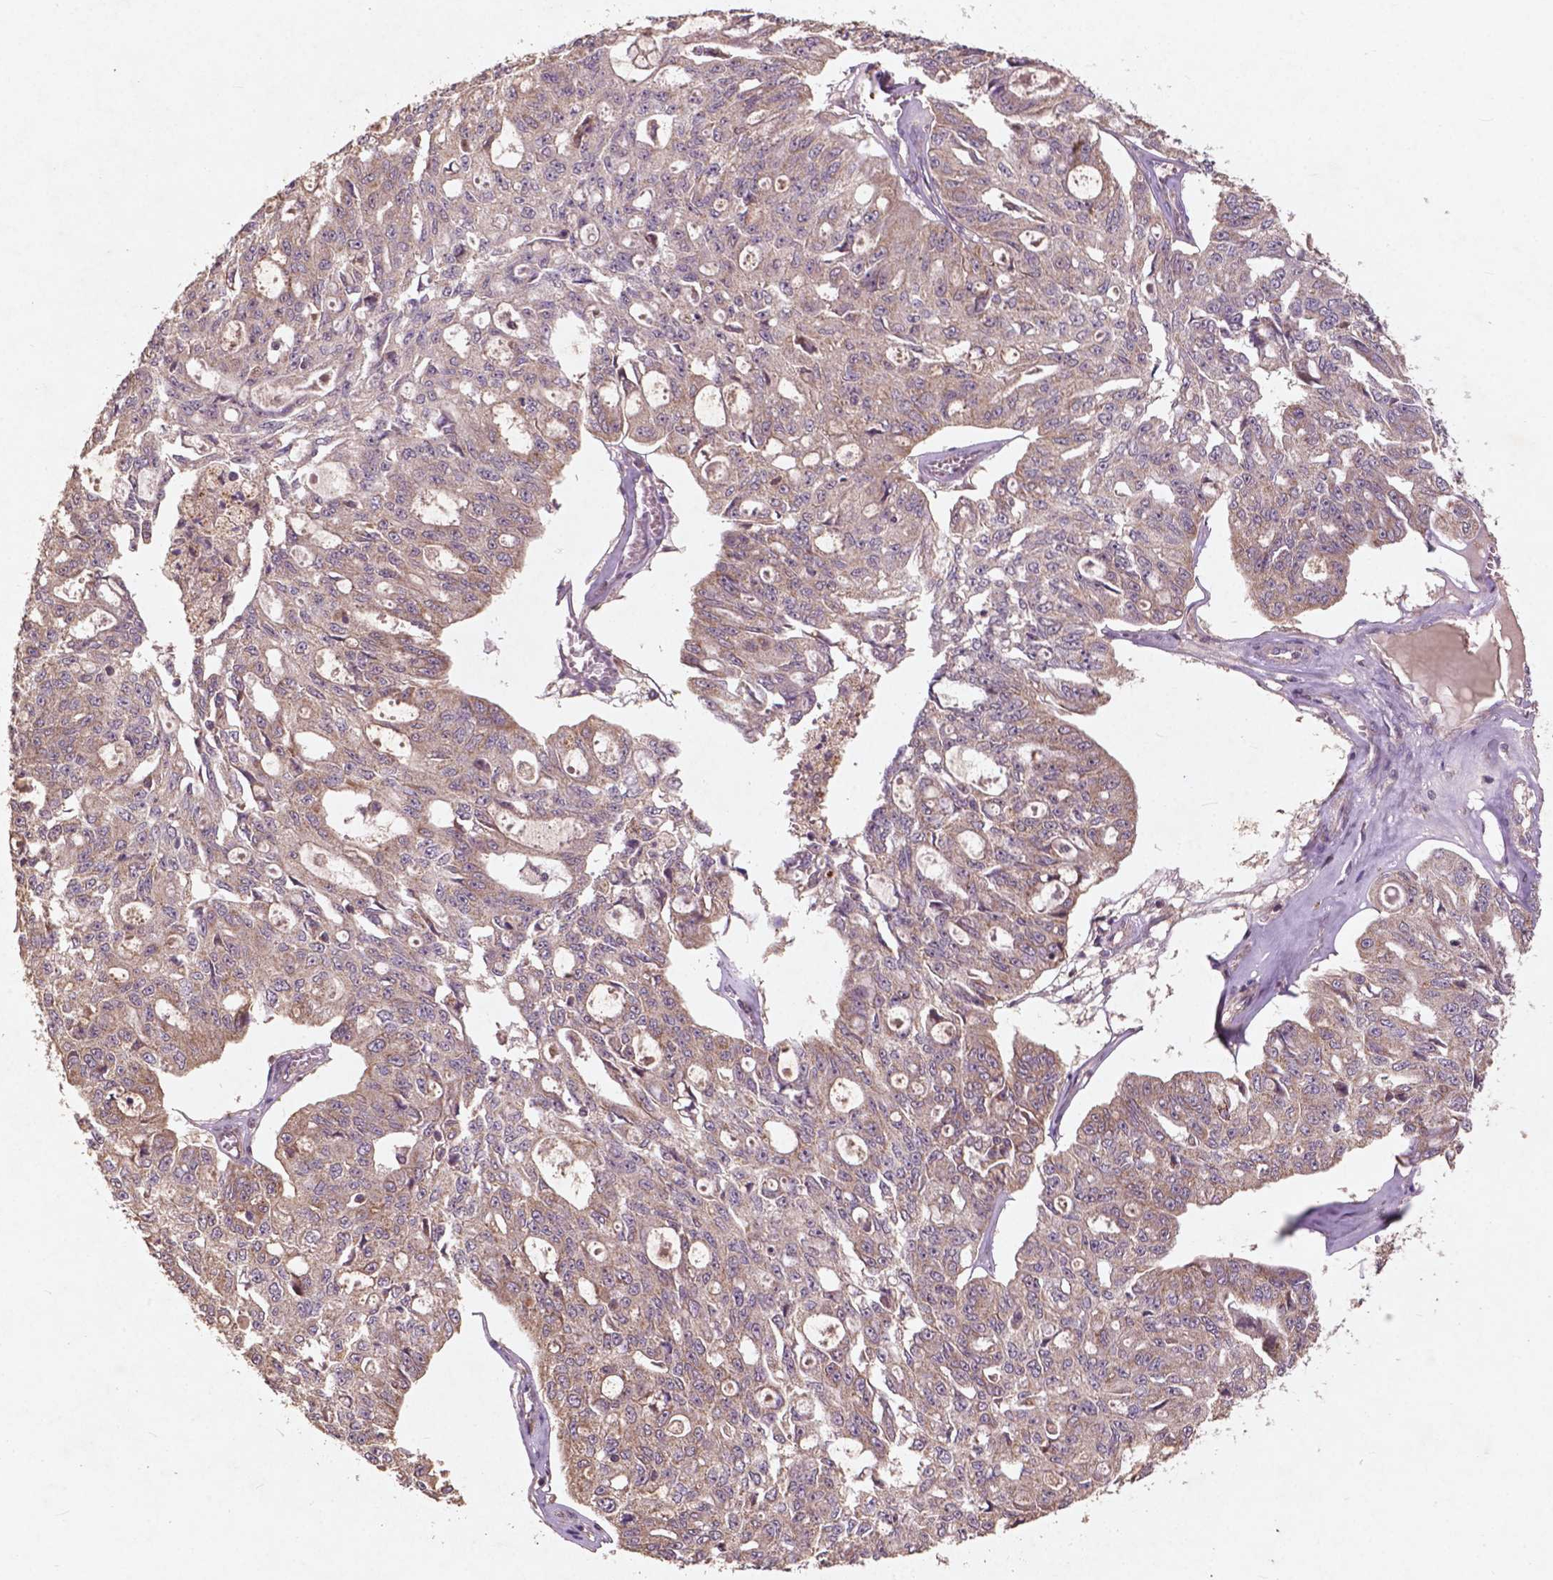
{"staining": {"intensity": "moderate", "quantity": ">75%", "location": "cytoplasmic/membranous"}, "tissue": "ovarian cancer", "cell_type": "Tumor cells", "image_type": "cancer", "snomed": [{"axis": "morphology", "description": "Carcinoma, endometroid"}, {"axis": "topography", "description": "Ovary"}], "caption": "DAB (3,3'-diaminobenzidine) immunohistochemical staining of human endometroid carcinoma (ovarian) demonstrates moderate cytoplasmic/membranous protein staining in about >75% of tumor cells. Nuclei are stained in blue.", "gene": "ST6GALNAC5", "patient": {"sex": "female", "age": 65}}